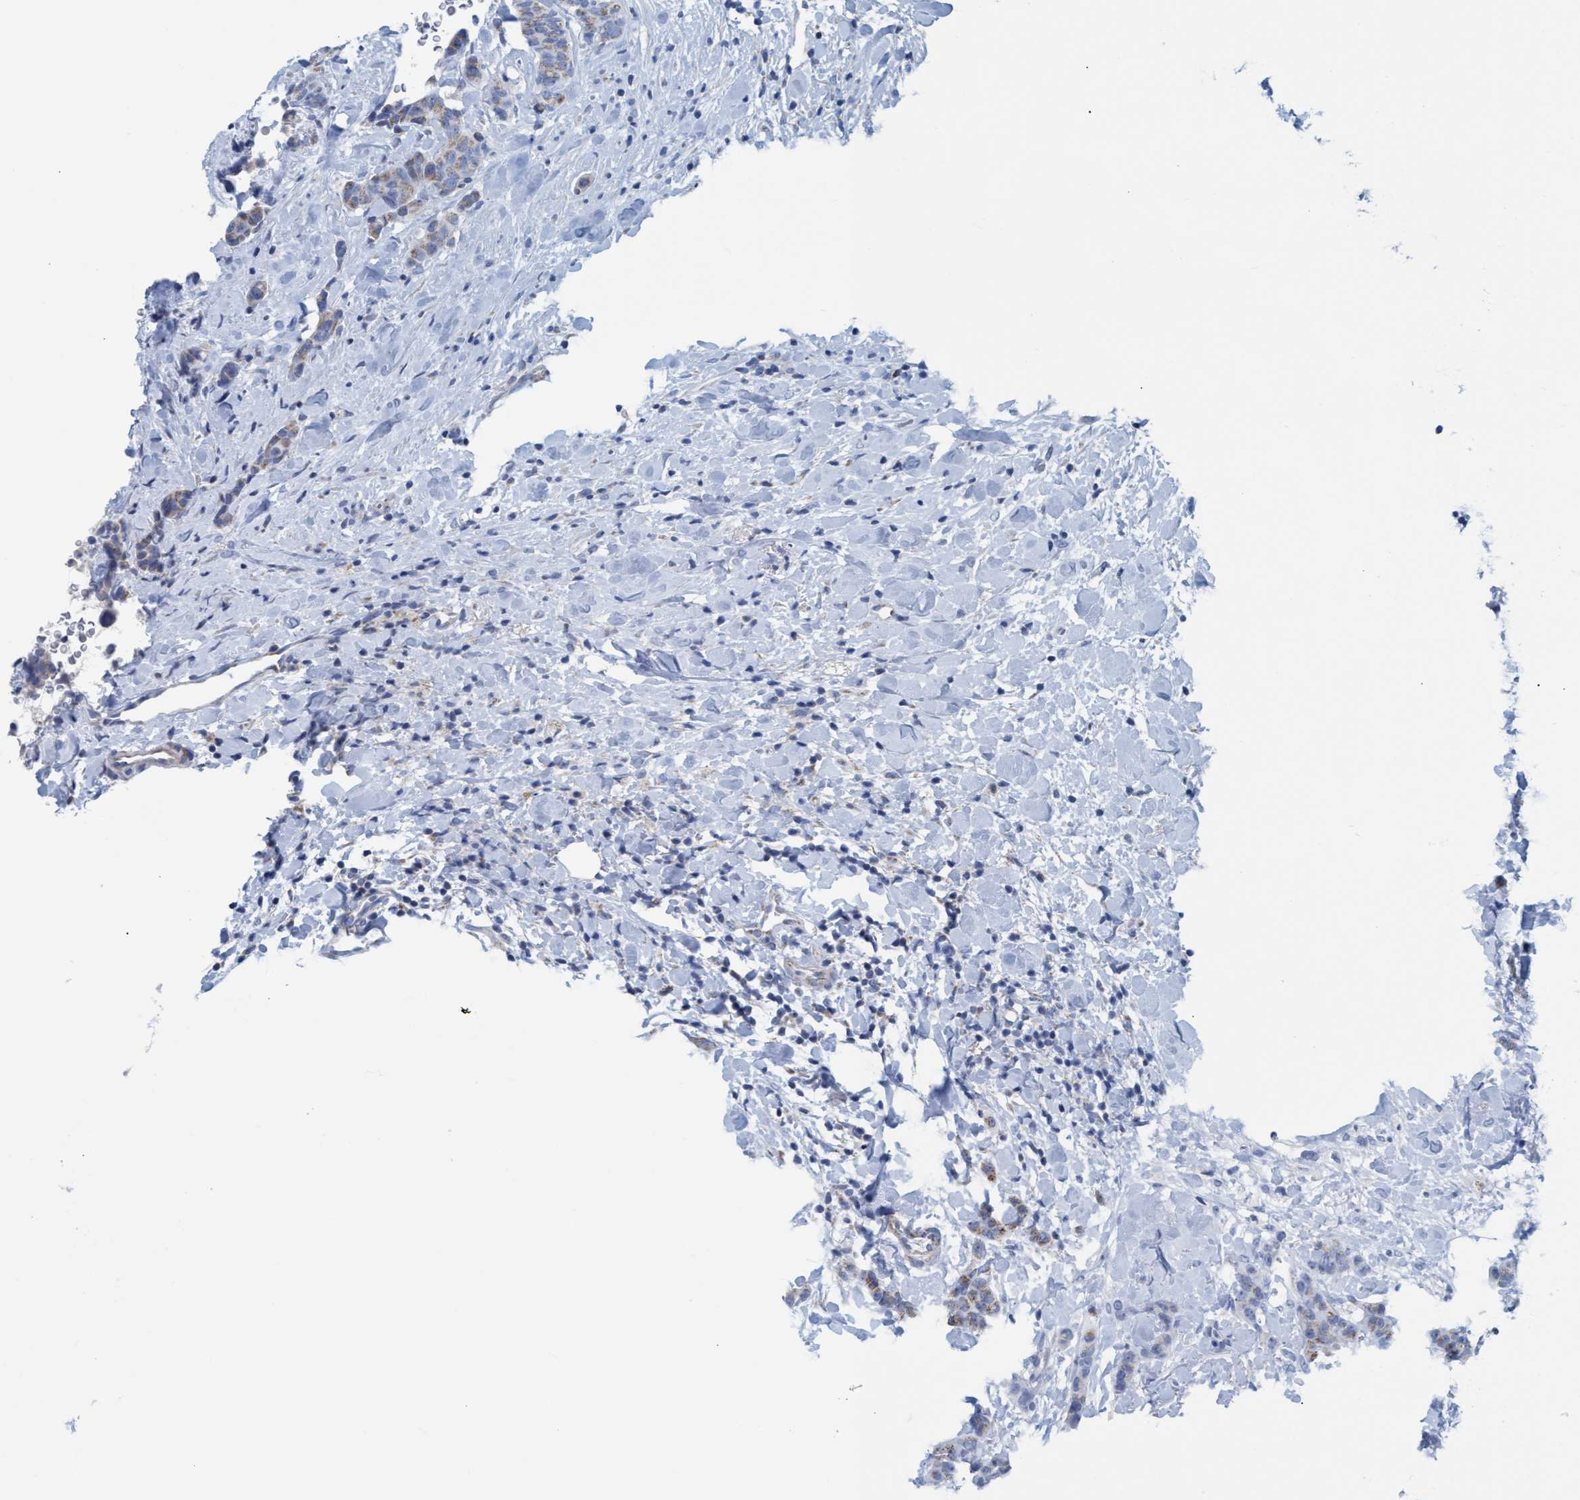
{"staining": {"intensity": "moderate", "quantity": "25%-75%", "location": "cytoplasmic/membranous"}, "tissue": "breast cancer", "cell_type": "Tumor cells", "image_type": "cancer", "snomed": [{"axis": "morphology", "description": "Normal tissue, NOS"}, {"axis": "morphology", "description": "Duct carcinoma"}, {"axis": "topography", "description": "Breast"}], "caption": "Tumor cells demonstrate moderate cytoplasmic/membranous expression in approximately 25%-75% of cells in breast cancer. (Stains: DAB (3,3'-diaminobenzidine) in brown, nuclei in blue, Microscopy: brightfield microscopy at high magnification).", "gene": "GGA3", "patient": {"sex": "female", "age": 40}}